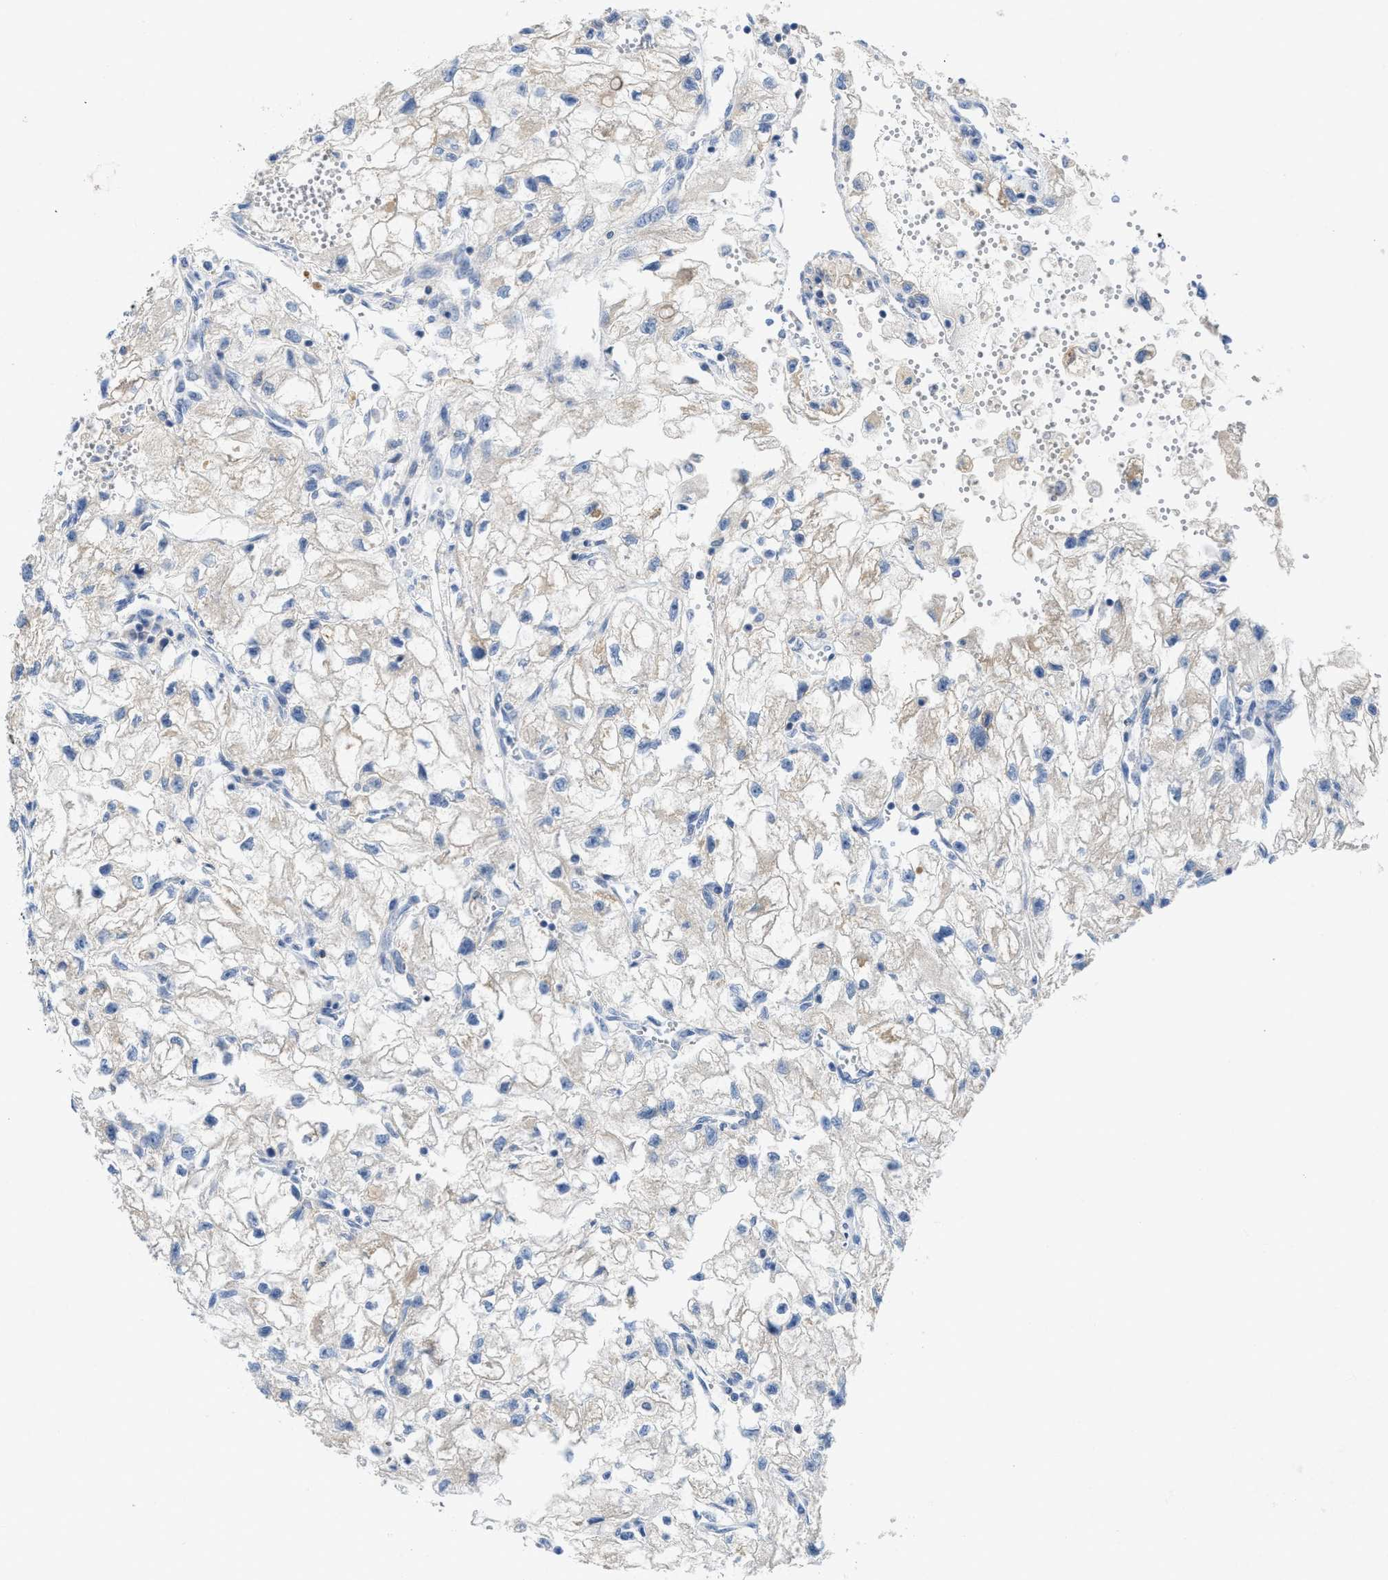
{"staining": {"intensity": "negative", "quantity": "none", "location": "none"}, "tissue": "renal cancer", "cell_type": "Tumor cells", "image_type": "cancer", "snomed": [{"axis": "morphology", "description": "Adenocarcinoma, NOS"}, {"axis": "topography", "description": "Kidney"}], "caption": "This histopathology image is of renal cancer (adenocarcinoma) stained with immunohistochemistry to label a protein in brown with the nuclei are counter-stained blue. There is no expression in tumor cells.", "gene": "GATD3", "patient": {"sex": "female", "age": 70}}